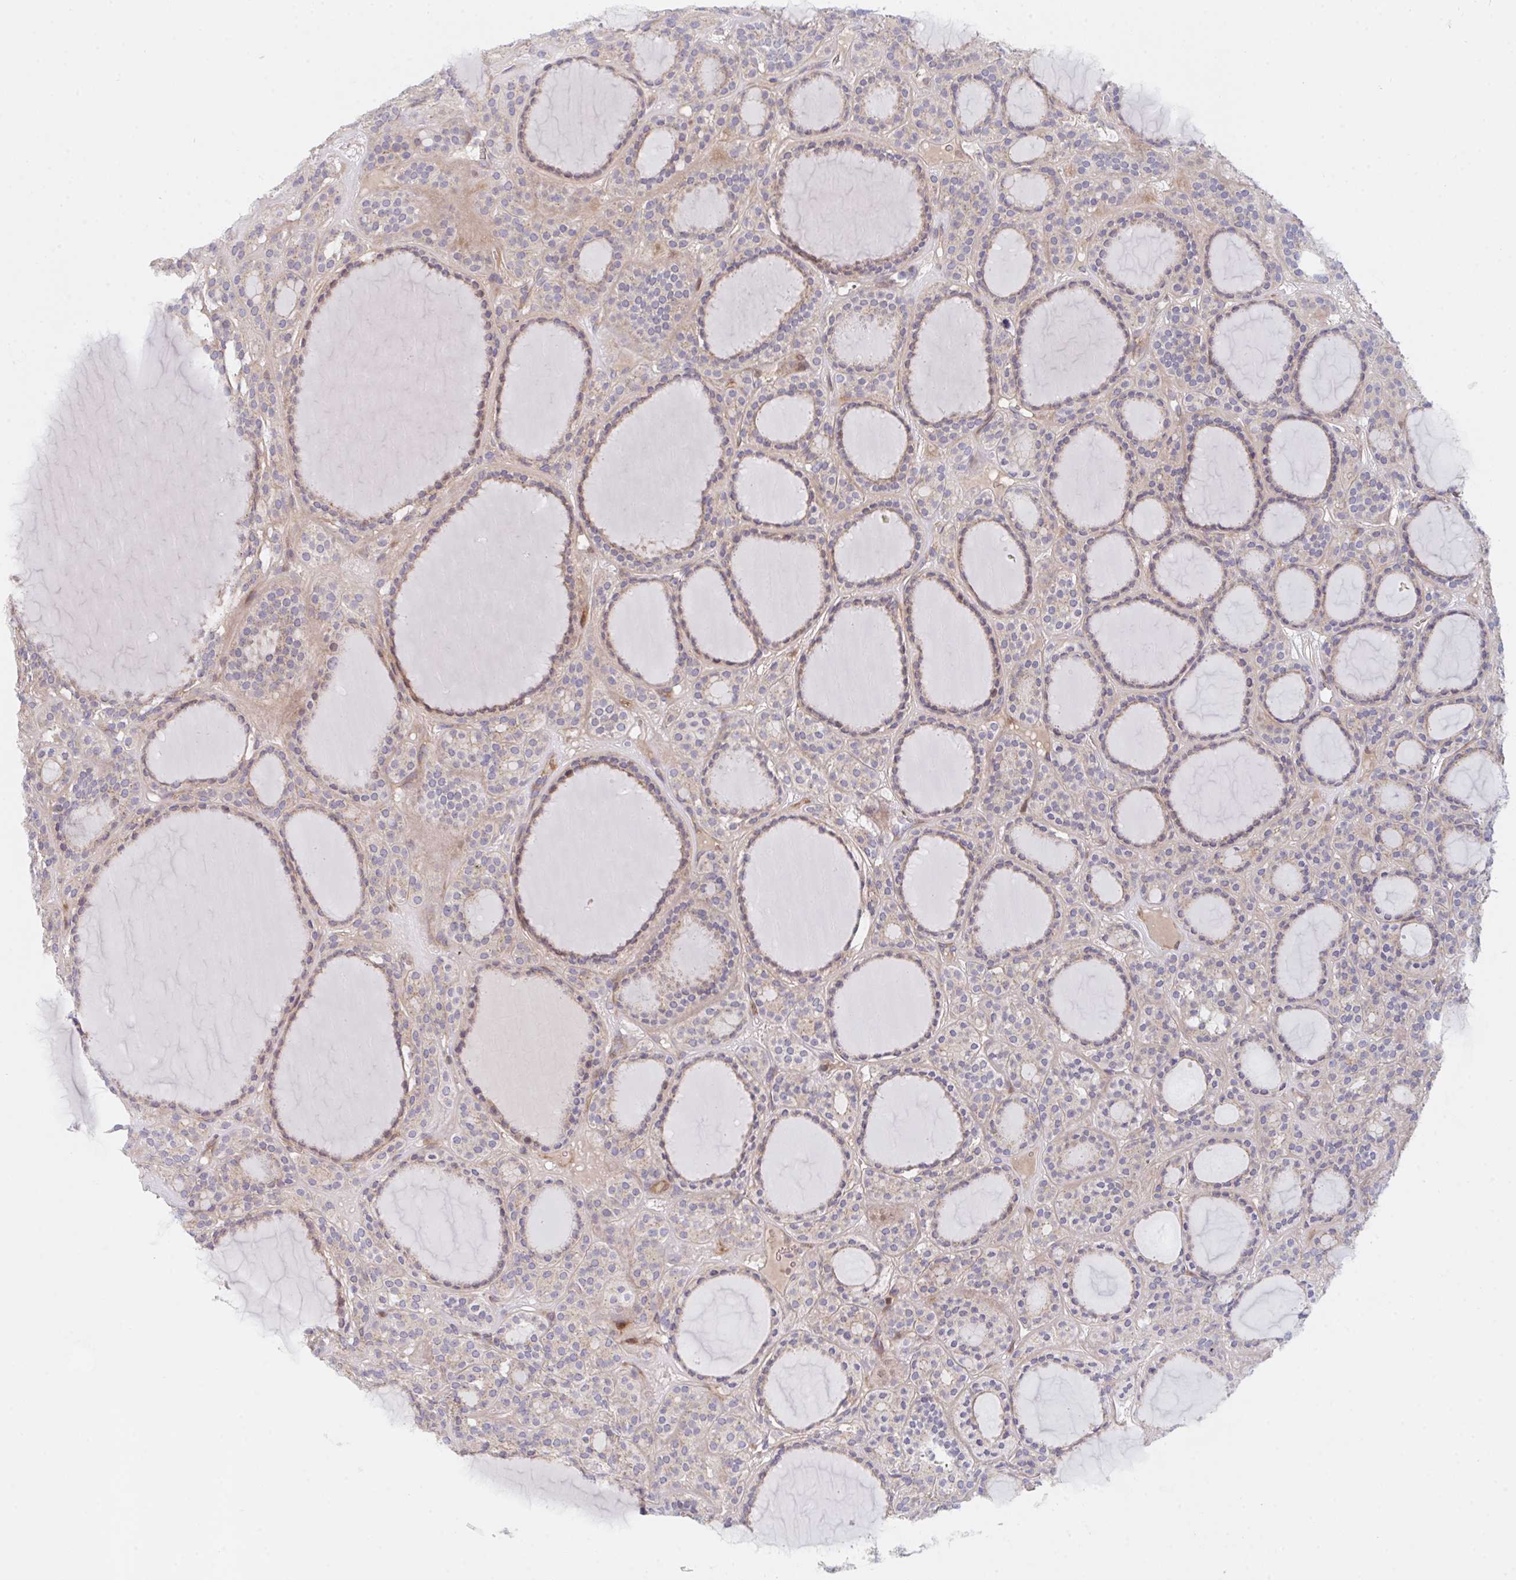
{"staining": {"intensity": "weak", "quantity": "25%-75%", "location": "cytoplasmic/membranous"}, "tissue": "thyroid cancer", "cell_type": "Tumor cells", "image_type": "cancer", "snomed": [{"axis": "morphology", "description": "Follicular adenoma carcinoma, NOS"}, {"axis": "topography", "description": "Thyroid gland"}], "caption": "Thyroid follicular adenoma carcinoma stained with DAB immunohistochemistry demonstrates low levels of weak cytoplasmic/membranous expression in about 25%-75% of tumor cells.", "gene": "TNFSF4", "patient": {"sex": "female", "age": 63}}